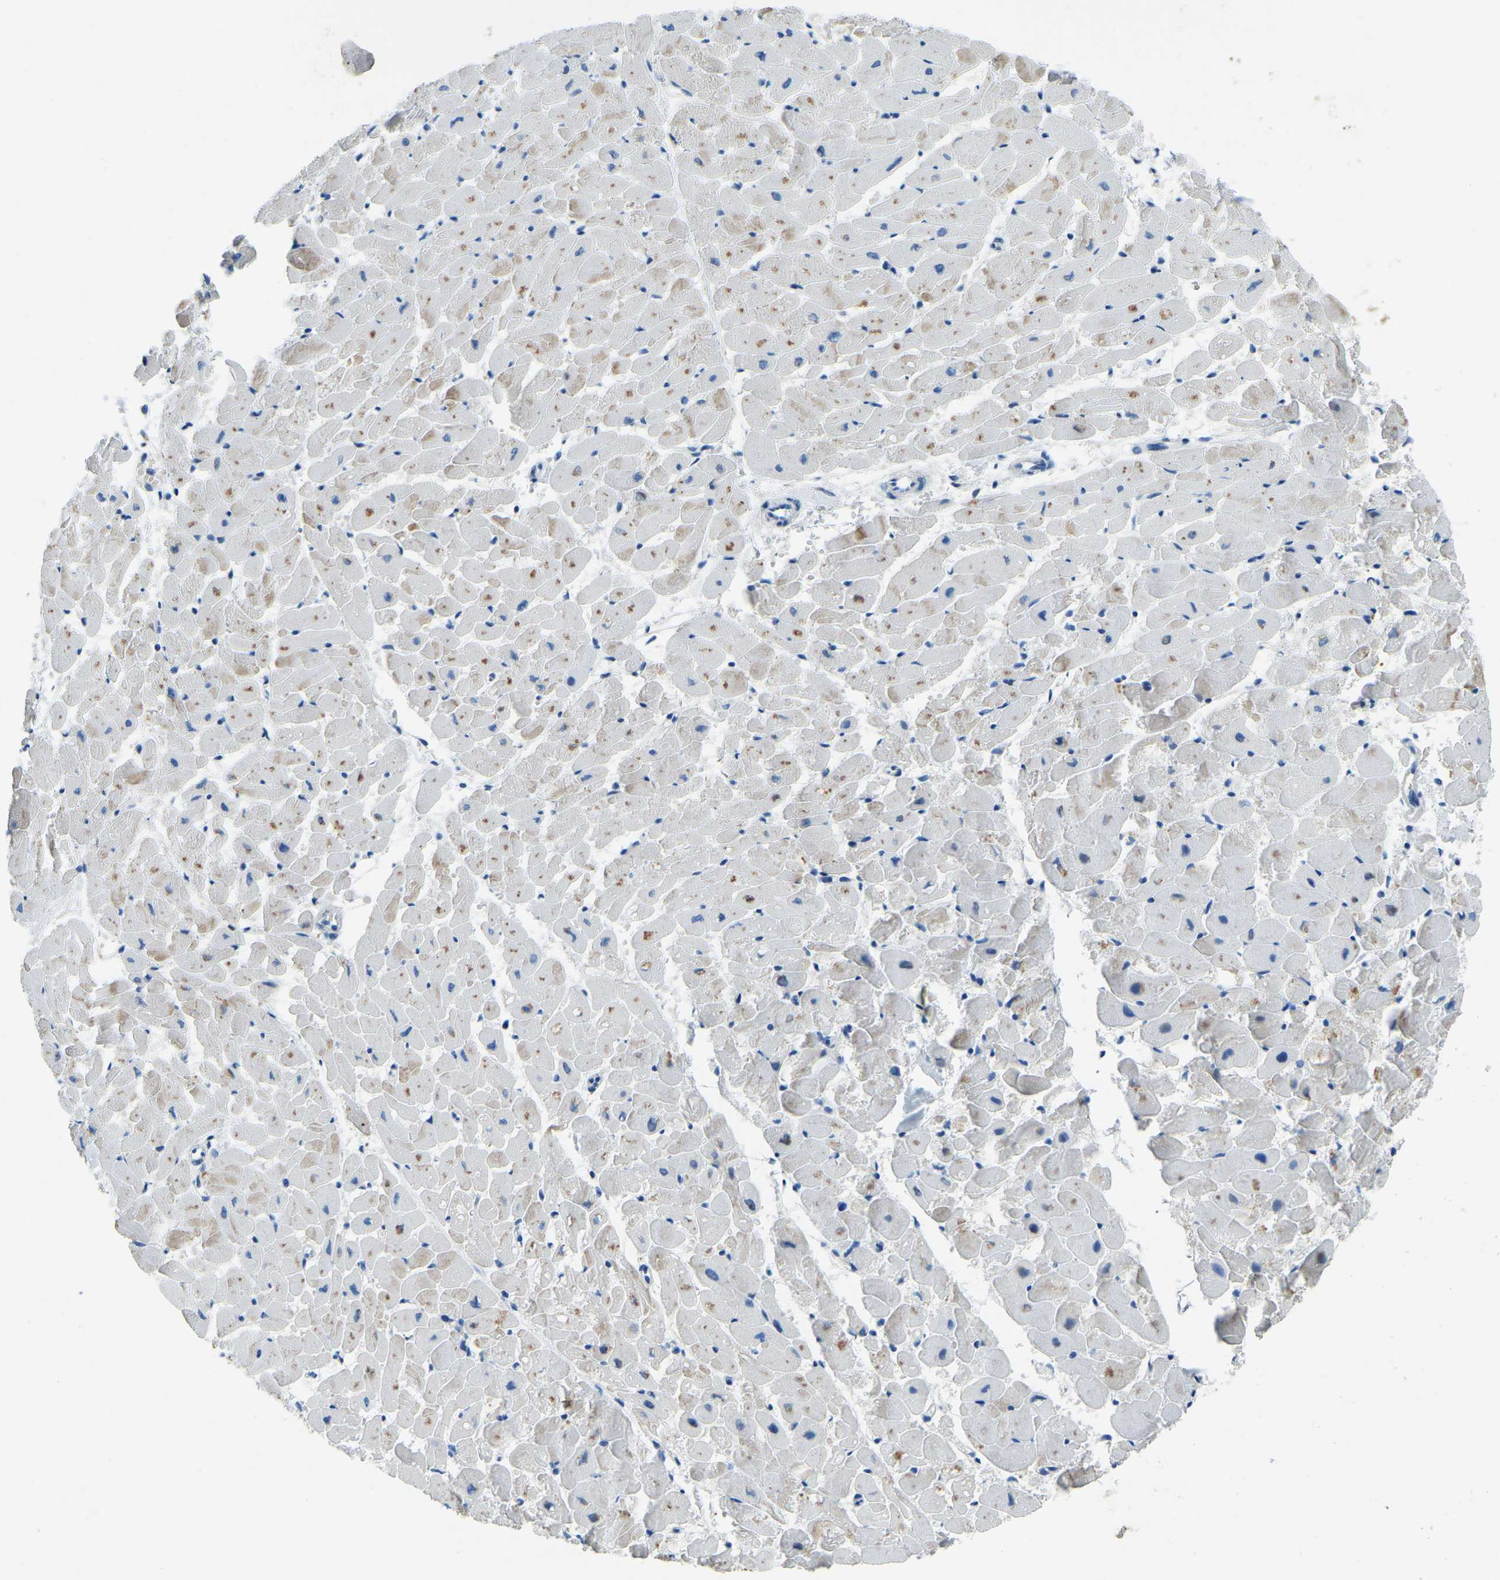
{"staining": {"intensity": "moderate", "quantity": "25%-75%", "location": "cytoplasmic/membranous"}, "tissue": "heart muscle", "cell_type": "Cardiomyocytes", "image_type": "normal", "snomed": [{"axis": "morphology", "description": "Normal tissue, NOS"}, {"axis": "topography", "description": "Heart"}], "caption": "Moderate cytoplasmic/membranous staining is identified in about 25%-75% of cardiomyocytes in unremarkable heart muscle.", "gene": "XIRP1", "patient": {"sex": "female", "age": 19}}